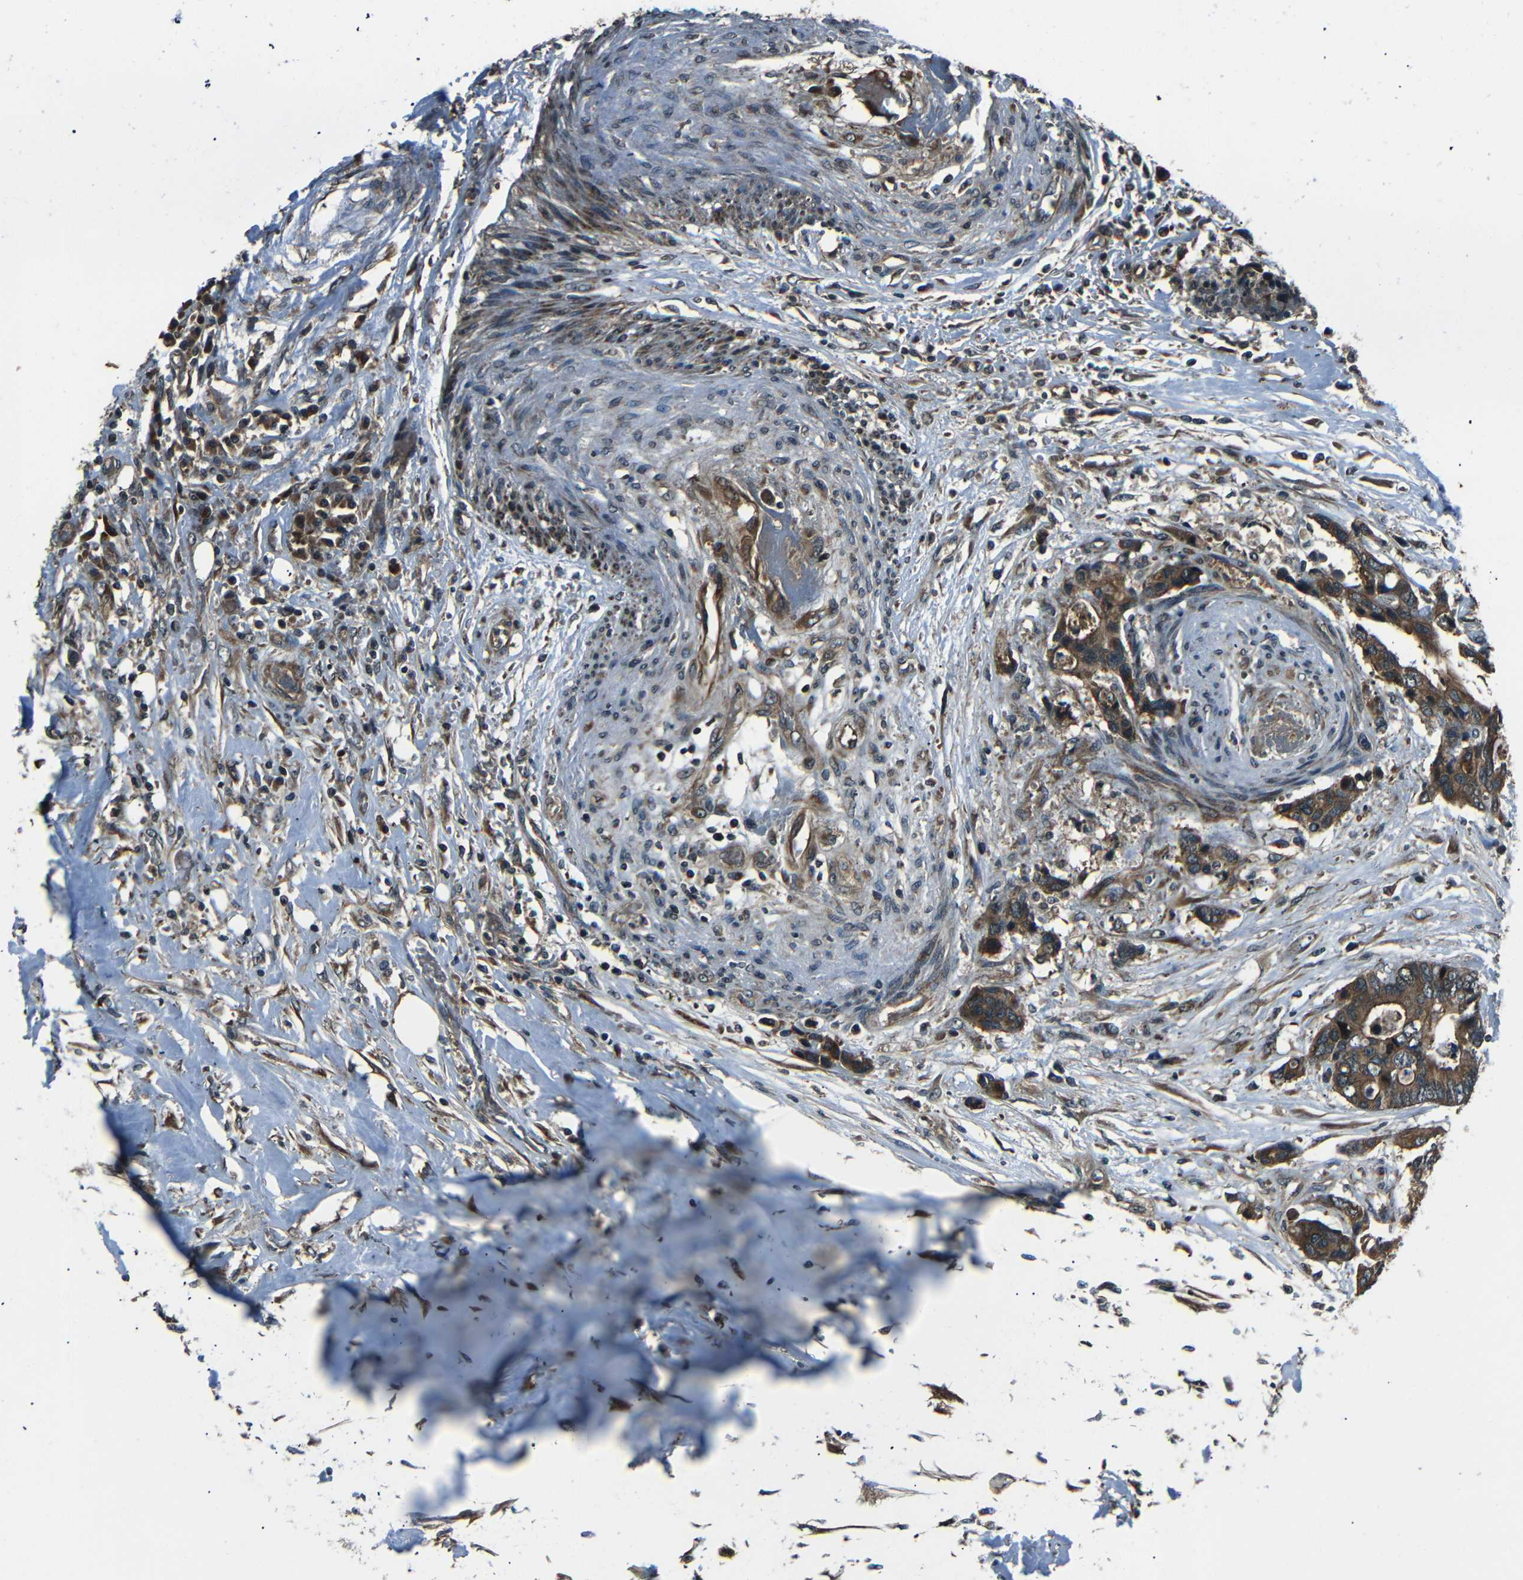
{"staining": {"intensity": "moderate", "quantity": ">75%", "location": "cytoplasmic/membranous"}, "tissue": "colorectal cancer", "cell_type": "Tumor cells", "image_type": "cancer", "snomed": [{"axis": "morphology", "description": "Adenocarcinoma, NOS"}, {"axis": "topography", "description": "Rectum"}], "caption": "A micrograph of colorectal cancer stained for a protein demonstrates moderate cytoplasmic/membranous brown staining in tumor cells. (Stains: DAB (3,3'-diaminobenzidine) in brown, nuclei in blue, Microscopy: brightfield microscopy at high magnification).", "gene": "PLK2", "patient": {"sex": "male", "age": 55}}